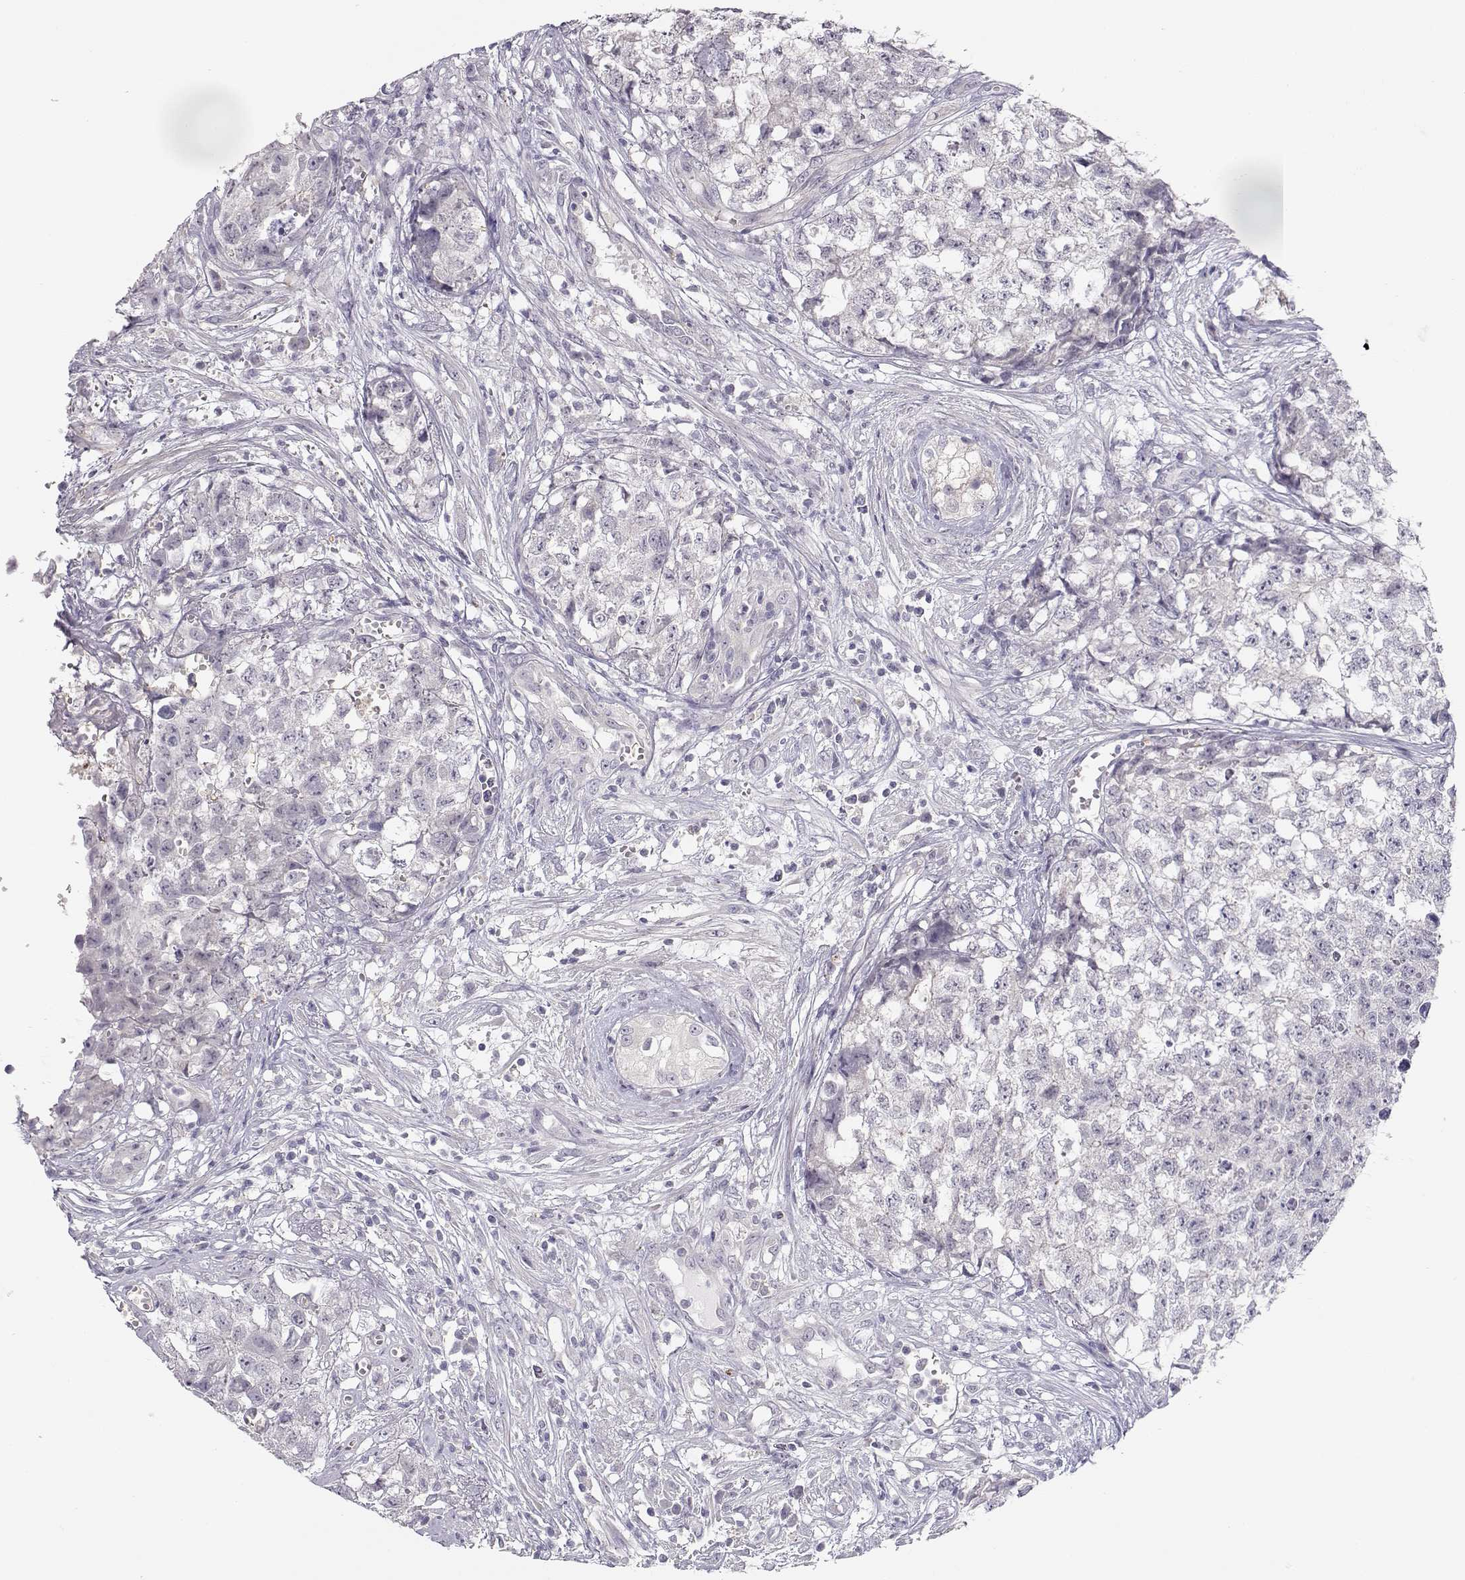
{"staining": {"intensity": "negative", "quantity": "none", "location": "none"}, "tissue": "testis cancer", "cell_type": "Tumor cells", "image_type": "cancer", "snomed": [{"axis": "morphology", "description": "Seminoma, NOS"}, {"axis": "morphology", "description": "Carcinoma, Embryonal, NOS"}, {"axis": "topography", "description": "Testis"}], "caption": "Tumor cells show no significant expression in testis cancer (embryonal carcinoma).", "gene": "TTC26", "patient": {"sex": "male", "age": 22}}